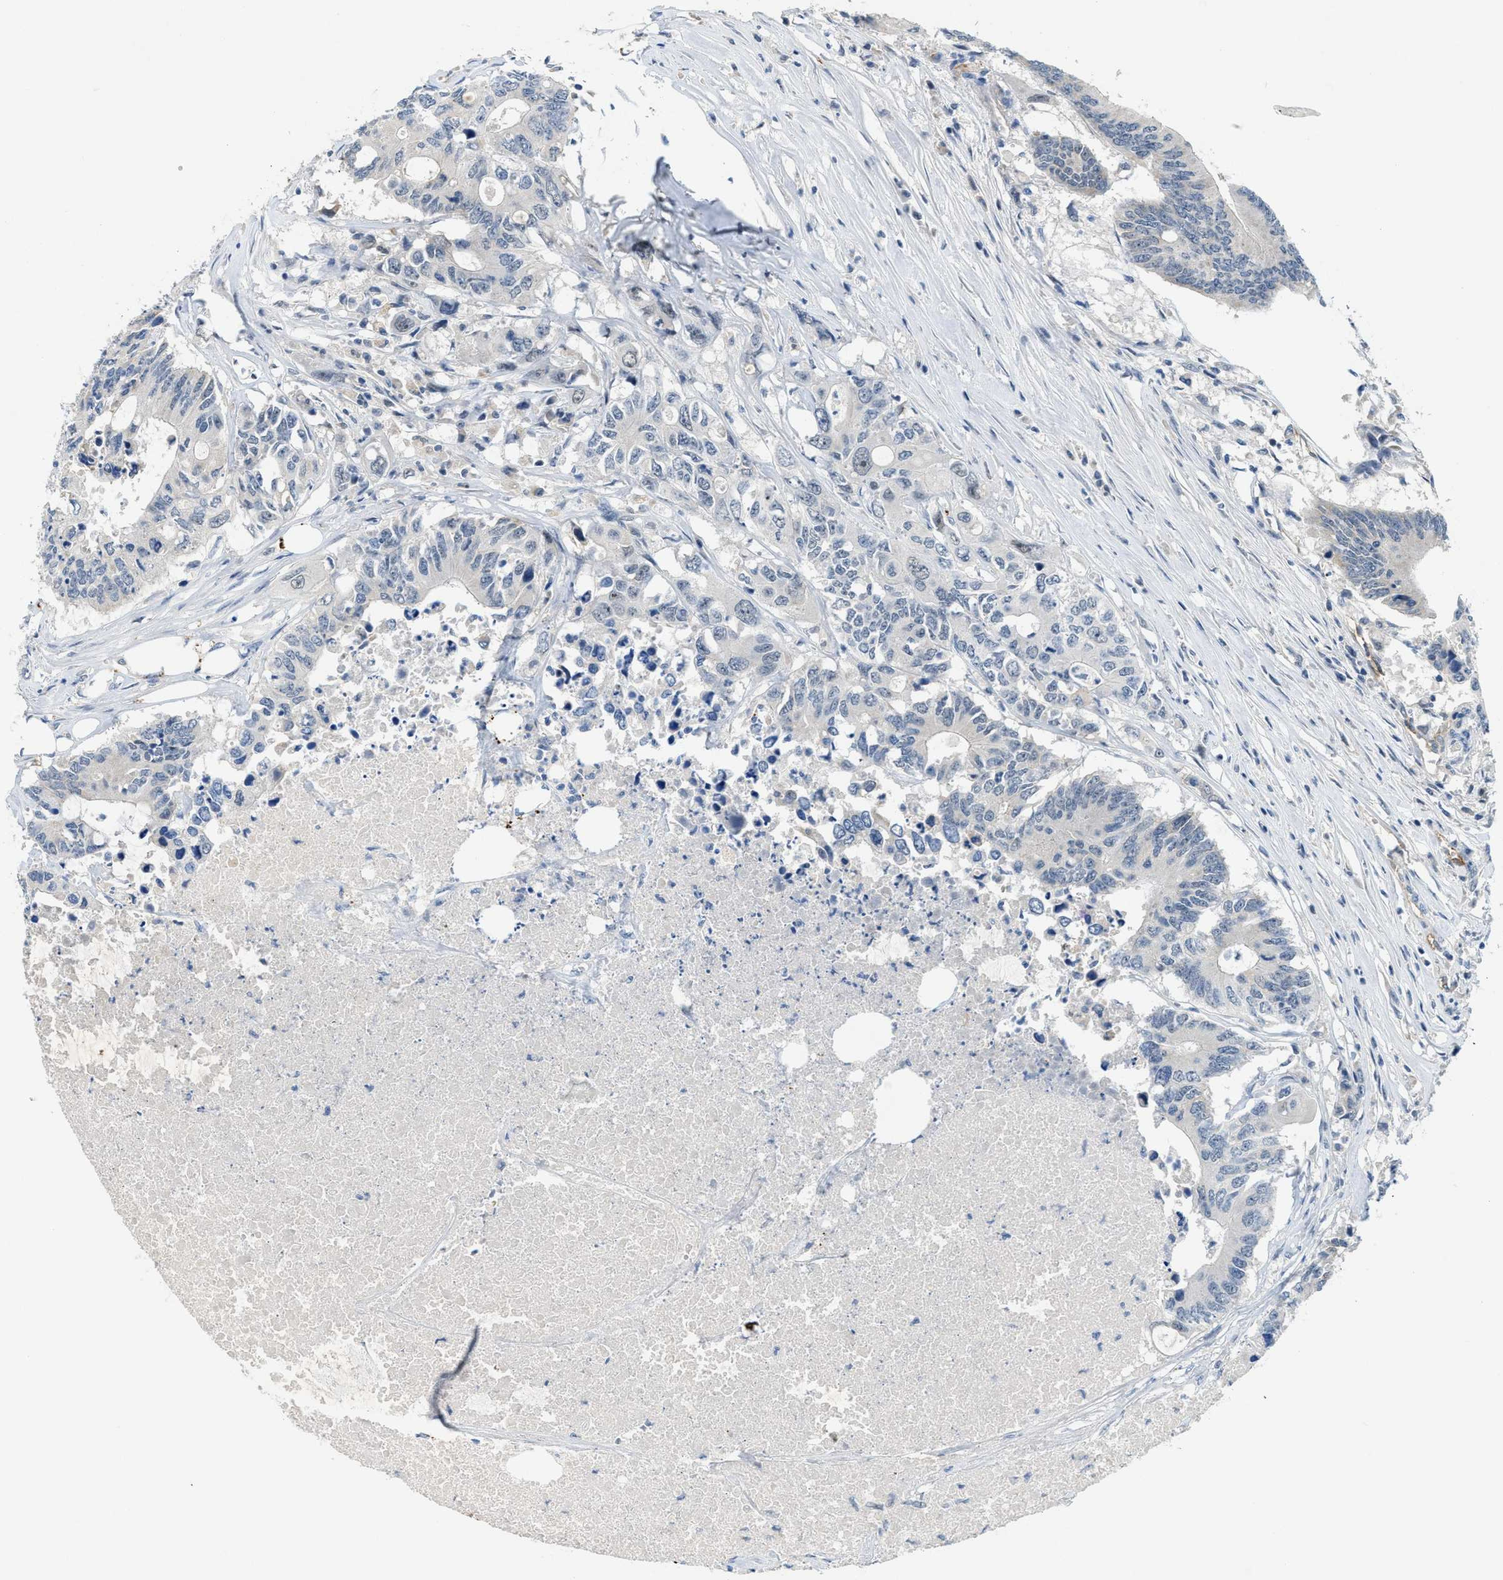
{"staining": {"intensity": "negative", "quantity": "none", "location": "none"}, "tissue": "colorectal cancer", "cell_type": "Tumor cells", "image_type": "cancer", "snomed": [{"axis": "morphology", "description": "Adenocarcinoma, NOS"}, {"axis": "topography", "description": "Colon"}], "caption": "Tumor cells are negative for brown protein staining in adenocarcinoma (colorectal).", "gene": "SLCO2A1", "patient": {"sex": "male", "age": 71}}